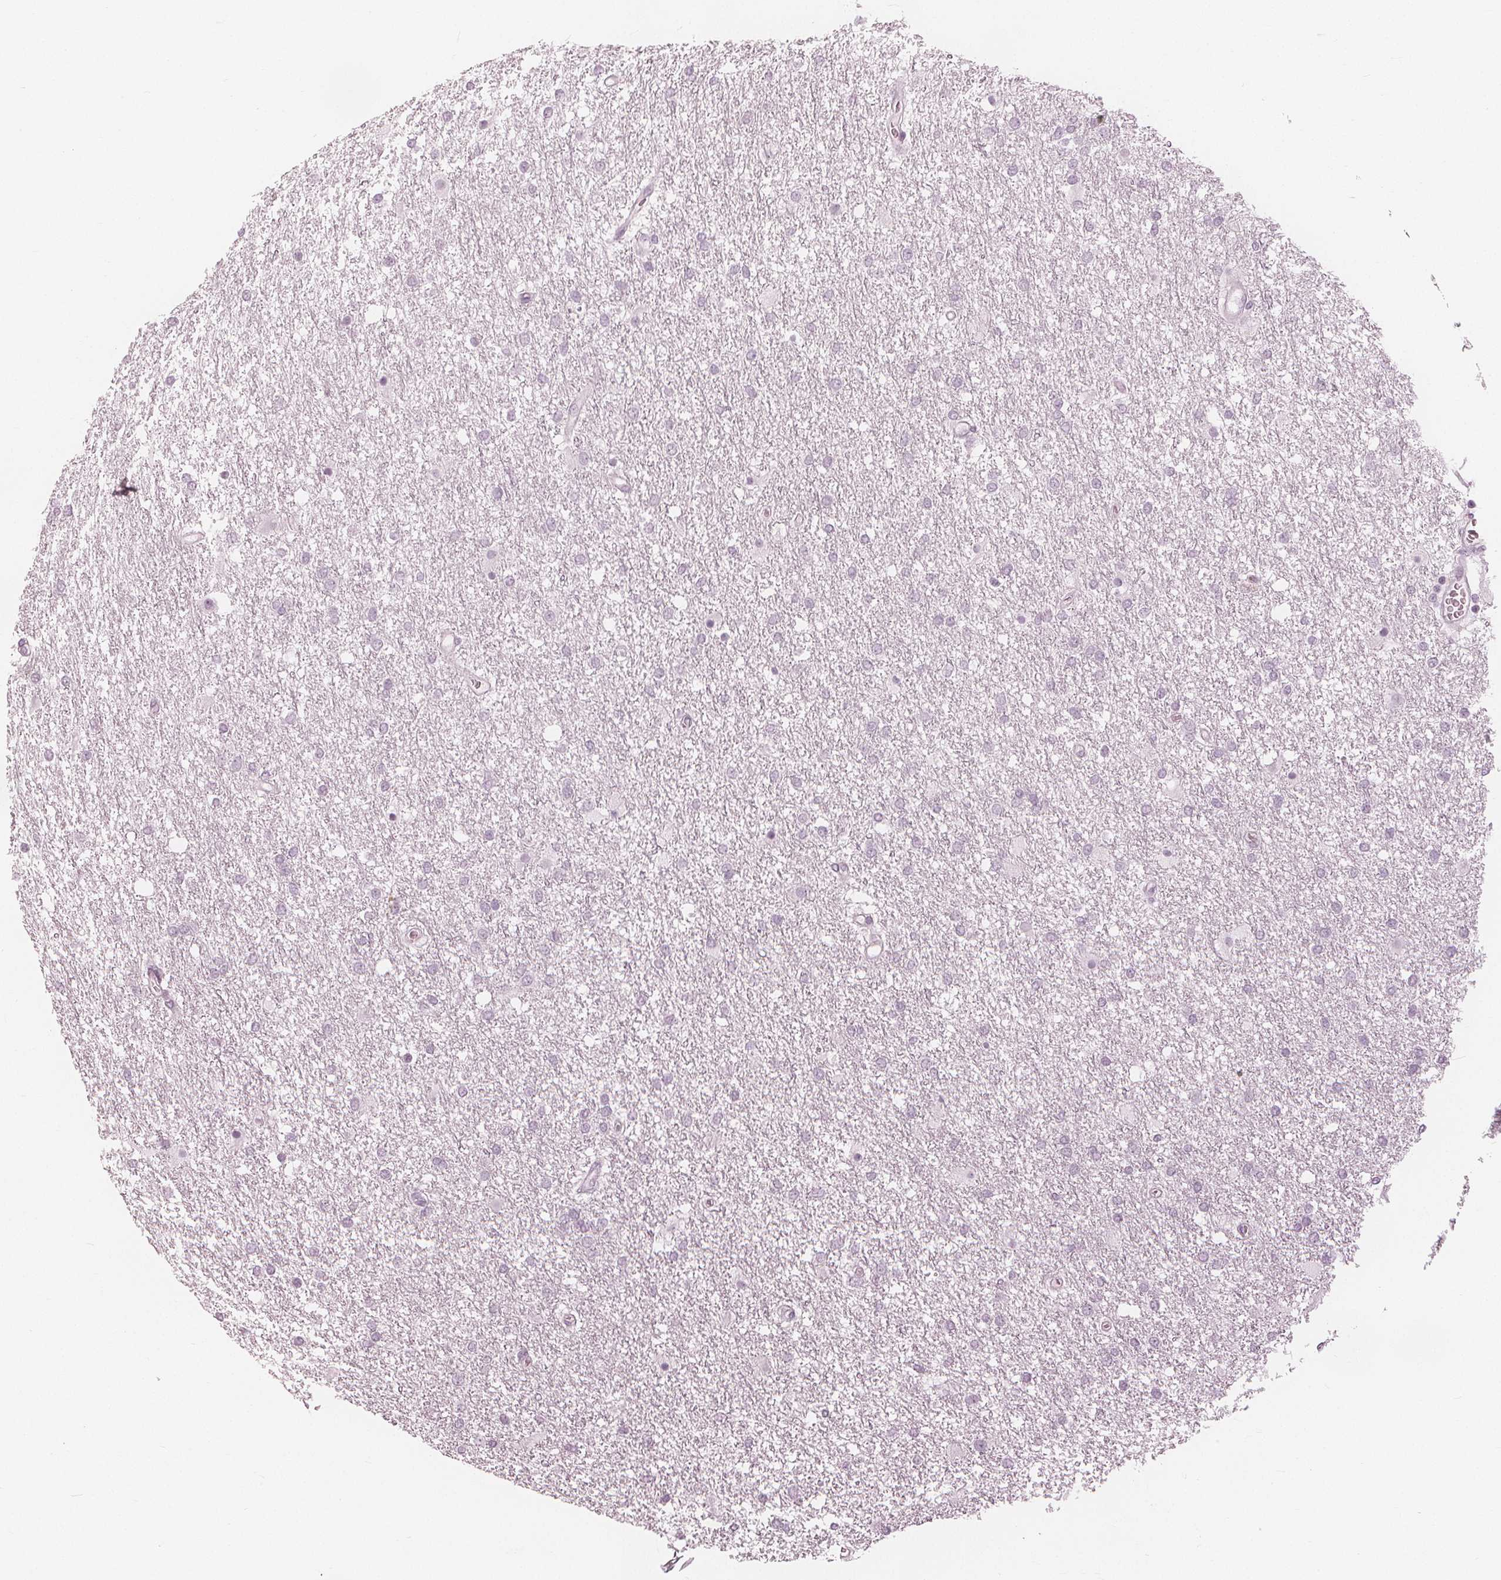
{"staining": {"intensity": "negative", "quantity": "none", "location": "none"}, "tissue": "glioma", "cell_type": "Tumor cells", "image_type": "cancer", "snomed": [{"axis": "morphology", "description": "Glioma, malignant, High grade"}, {"axis": "topography", "description": "Brain"}], "caption": "Tumor cells are negative for brown protein staining in glioma.", "gene": "PAEP", "patient": {"sex": "female", "age": 61}}